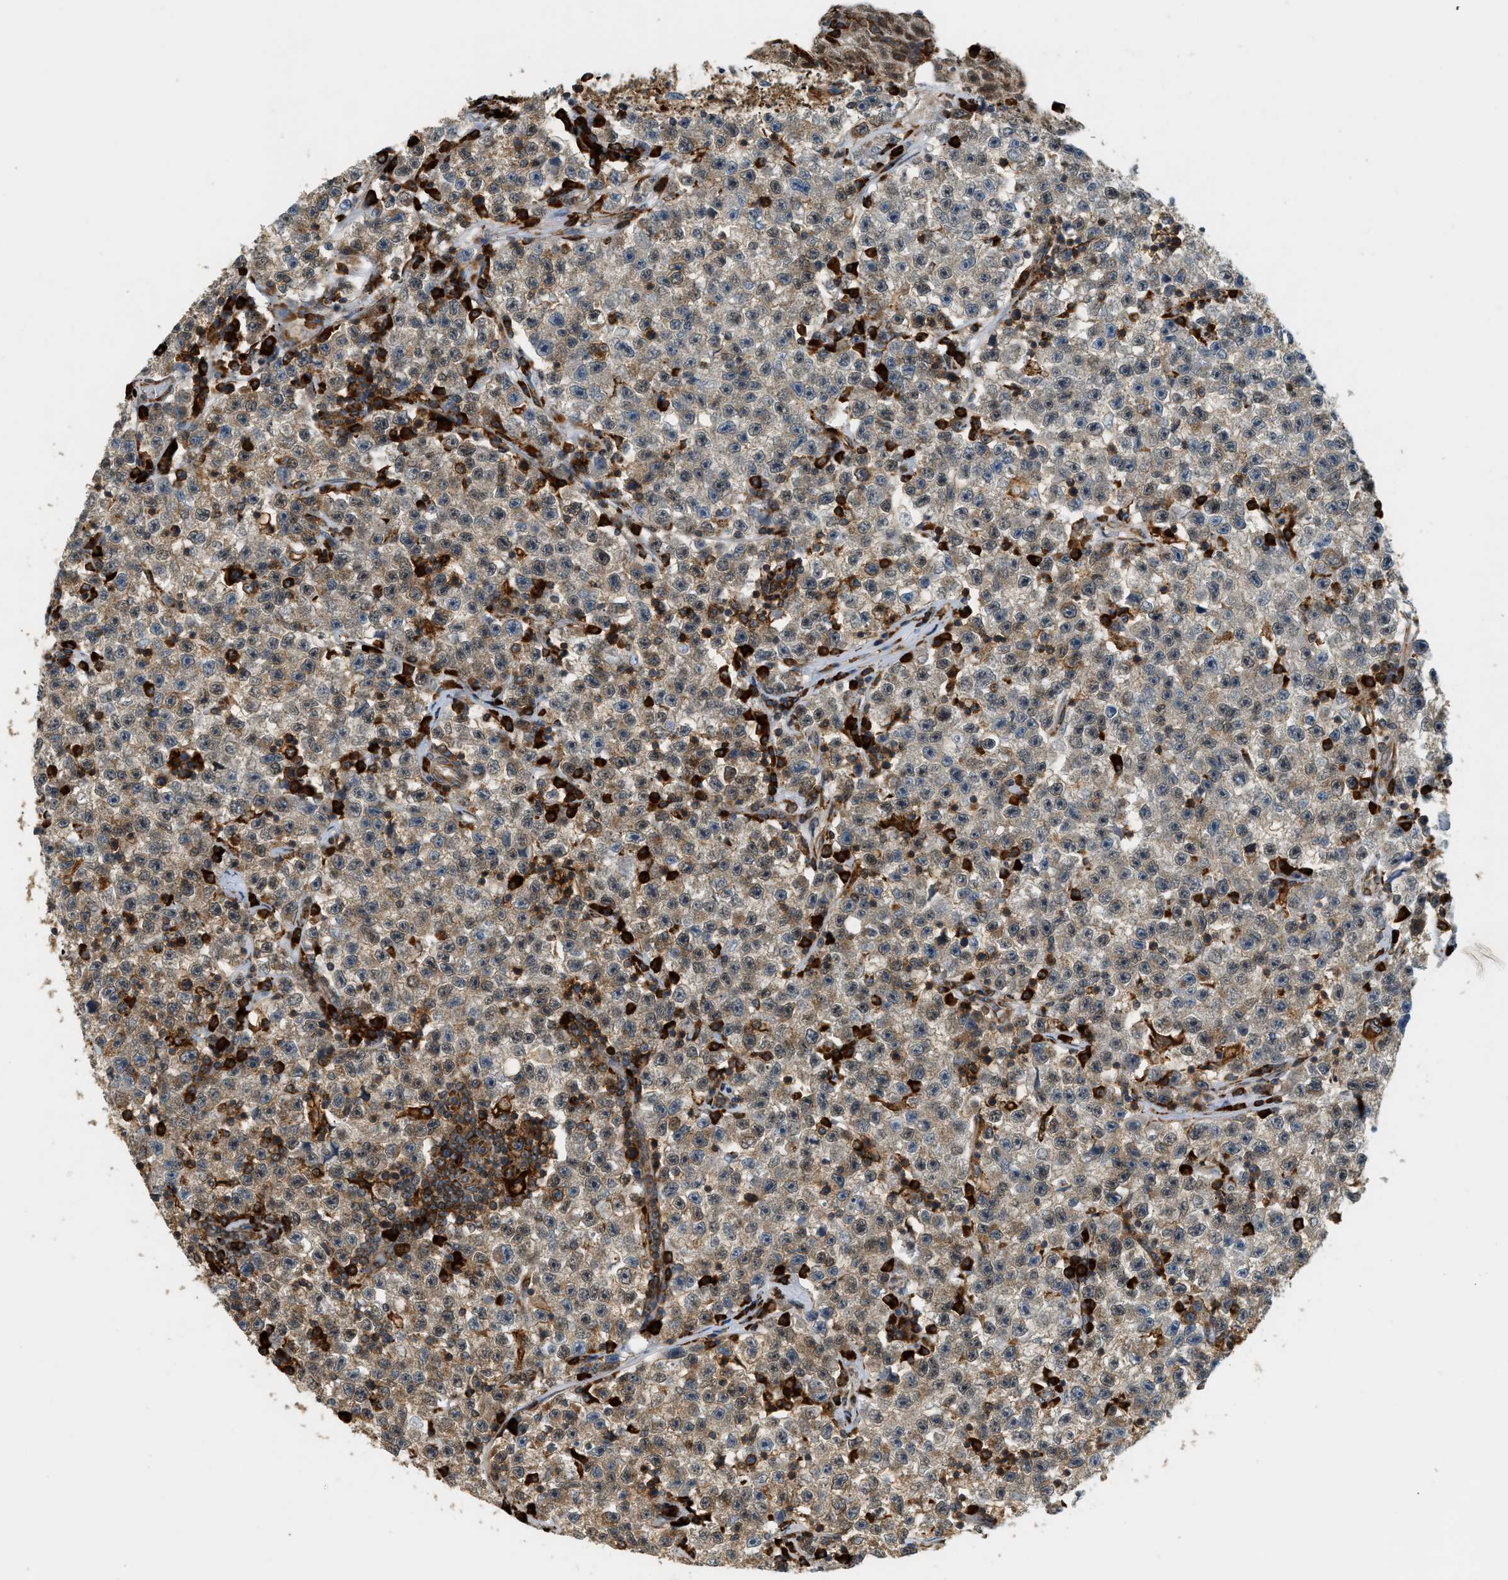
{"staining": {"intensity": "moderate", "quantity": ">75%", "location": "cytoplasmic/membranous,nuclear"}, "tissue": "testis cancer", "cell_type": "Tumor cells", "image_type": "cancer", "snomed": [{"axis": "morphology", "description": "Seminoma, NOS"}, {"axis": "topography", "description": "Testis"}], "caption": "Protein positivity by immunohistochemistry reveals moderate cytoplasmic/membranous and nuclear staining in about >75% of tumor cells in testis seminoma.", "gene": "SEMA4D", "patient": {"sex": "male", "age": 22}}